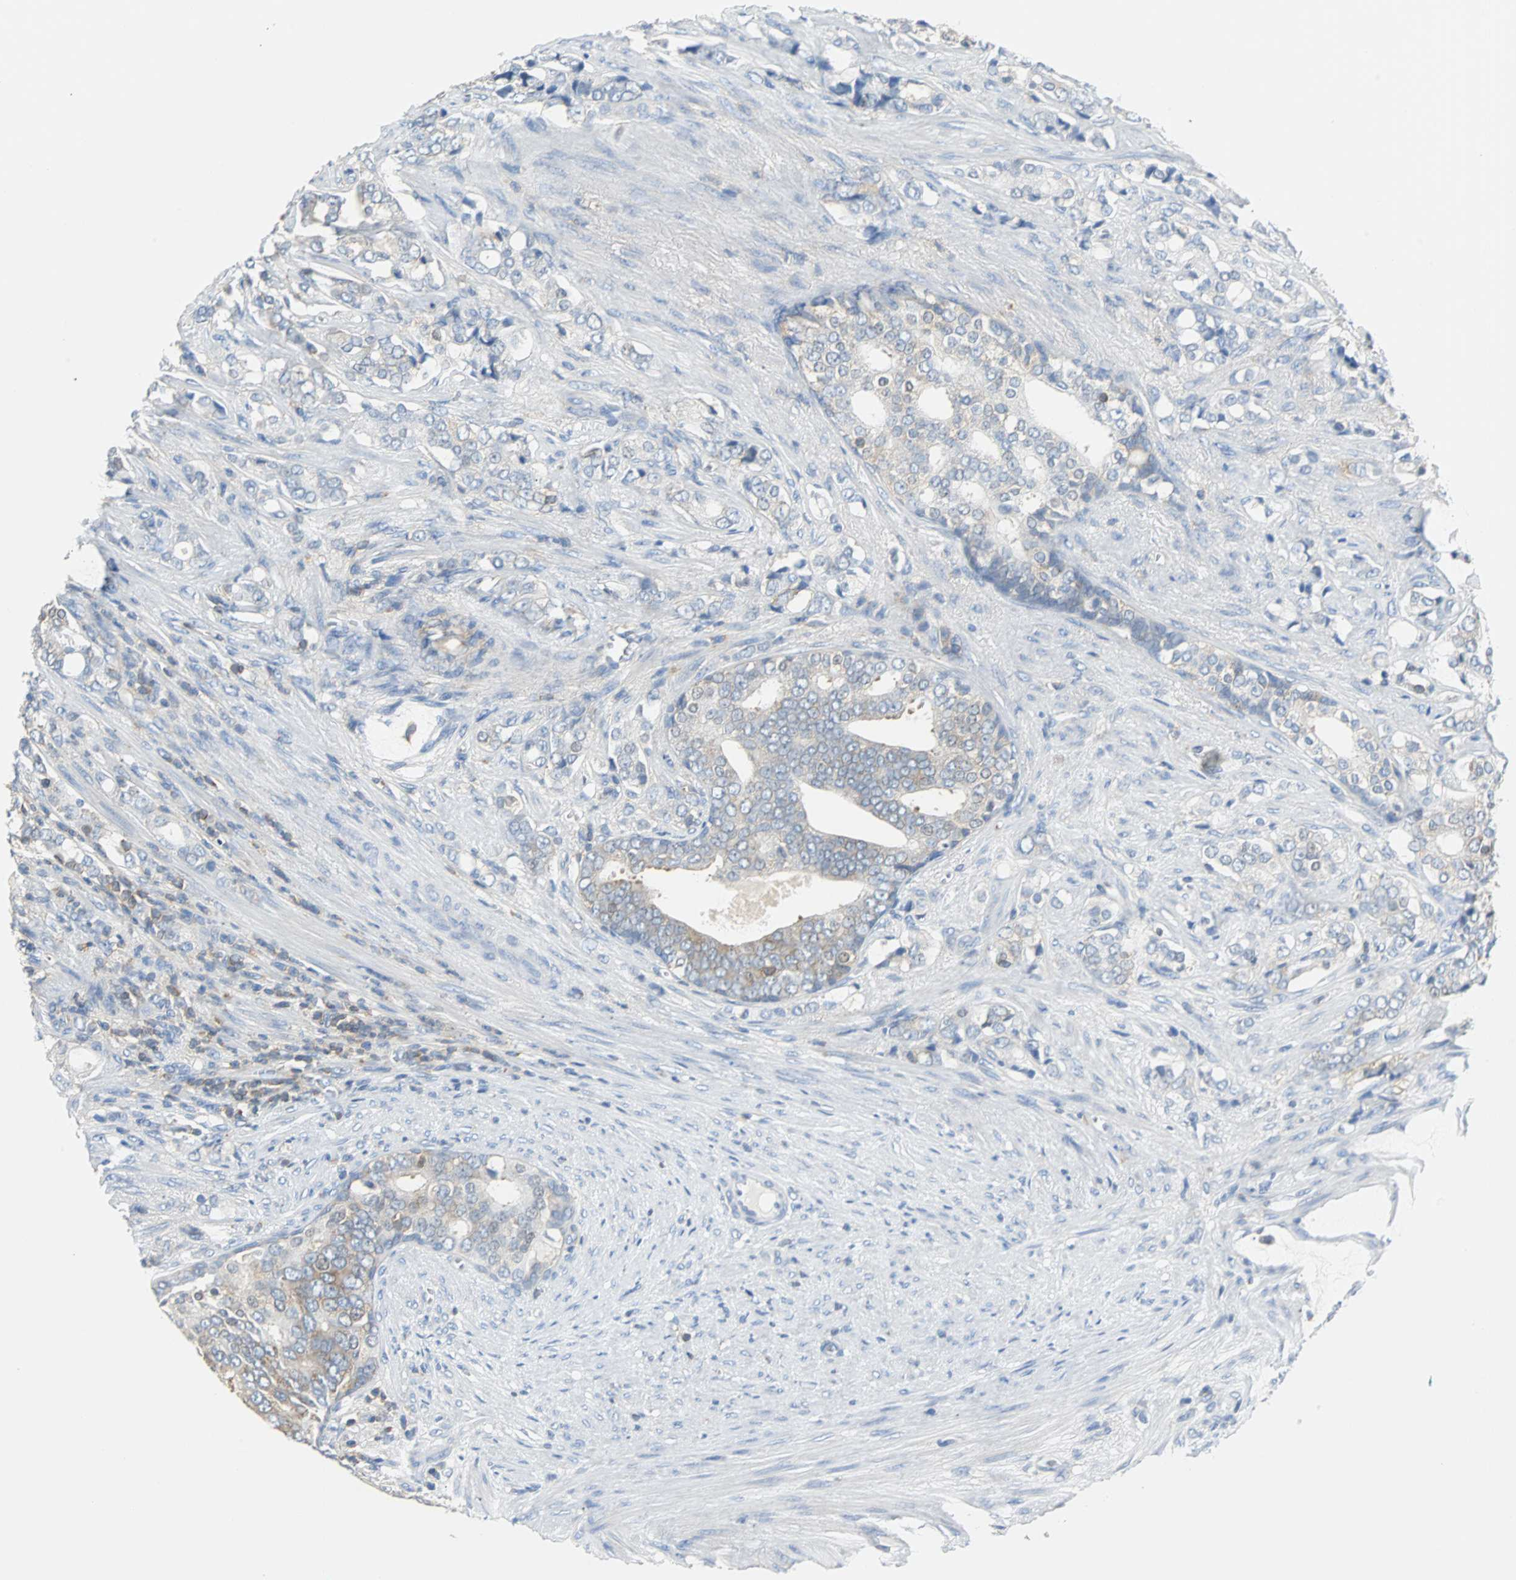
{"staining": {"intensity": "weak", "quantity": "<25%", "location": "cytoplasmic/membranous"}, "tissue": "prostate cancer", "cell_type": "Tumor cells", "image_type": "cancer", "snomed": [{"axis": "morphology", "description": "Adenocarcinoma, Low grade"}, {"axis": "topography", "description": "Prostate"}], "caption": "Protein analysis of adenocarcinoma (low-grade) (prostate) shows no significant expression in tumor cells.", "gene": "TSC22D4", "patient": {"sex": "male", "age": 58}}